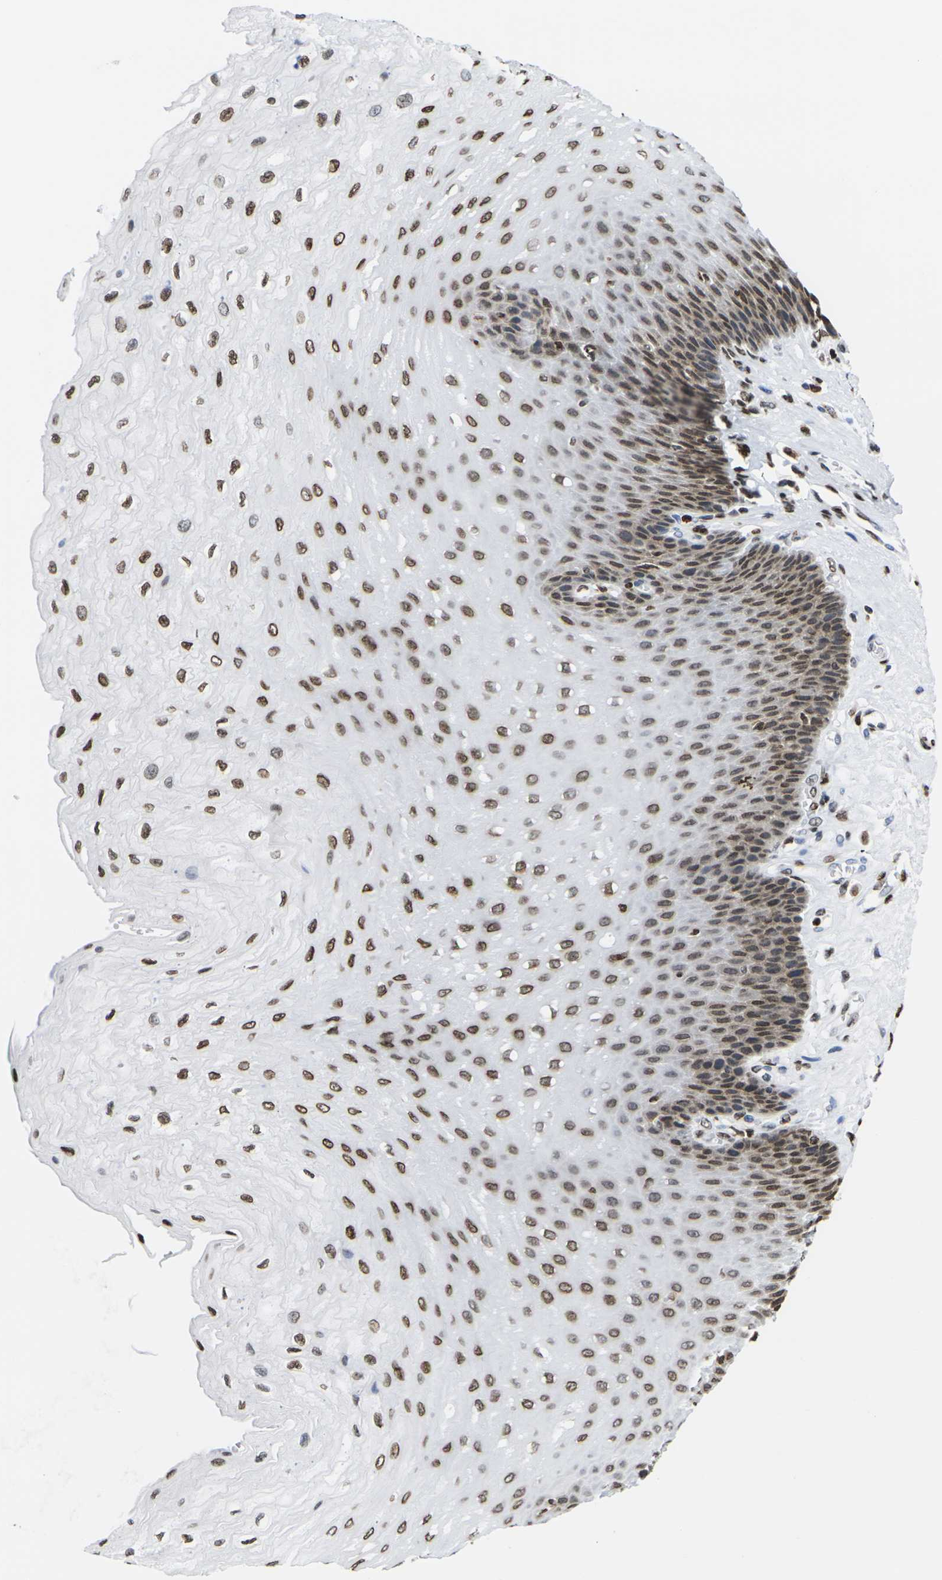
{"staining": {"intensity": "moderate", "quantity": ">75%", "location": "nuclear"}, "tissue": "esophagus", "cell_type": "Squamous epithelial cells", "image_type": "normal", "snomed": [{"axis": "morphology", "description": "Normal tissue, NOS"}, {"axis": "topography", "description": "Esophagus"}], "caption": "This micrograph displays immunohistochemistry (IHC) staining of unremarkable esophagus, with medium moderate nuclear positivity in about >75% of squamous epithelial cells.", "gene": "H2AC21", "patient": {"sex": "female", "age": 72}}